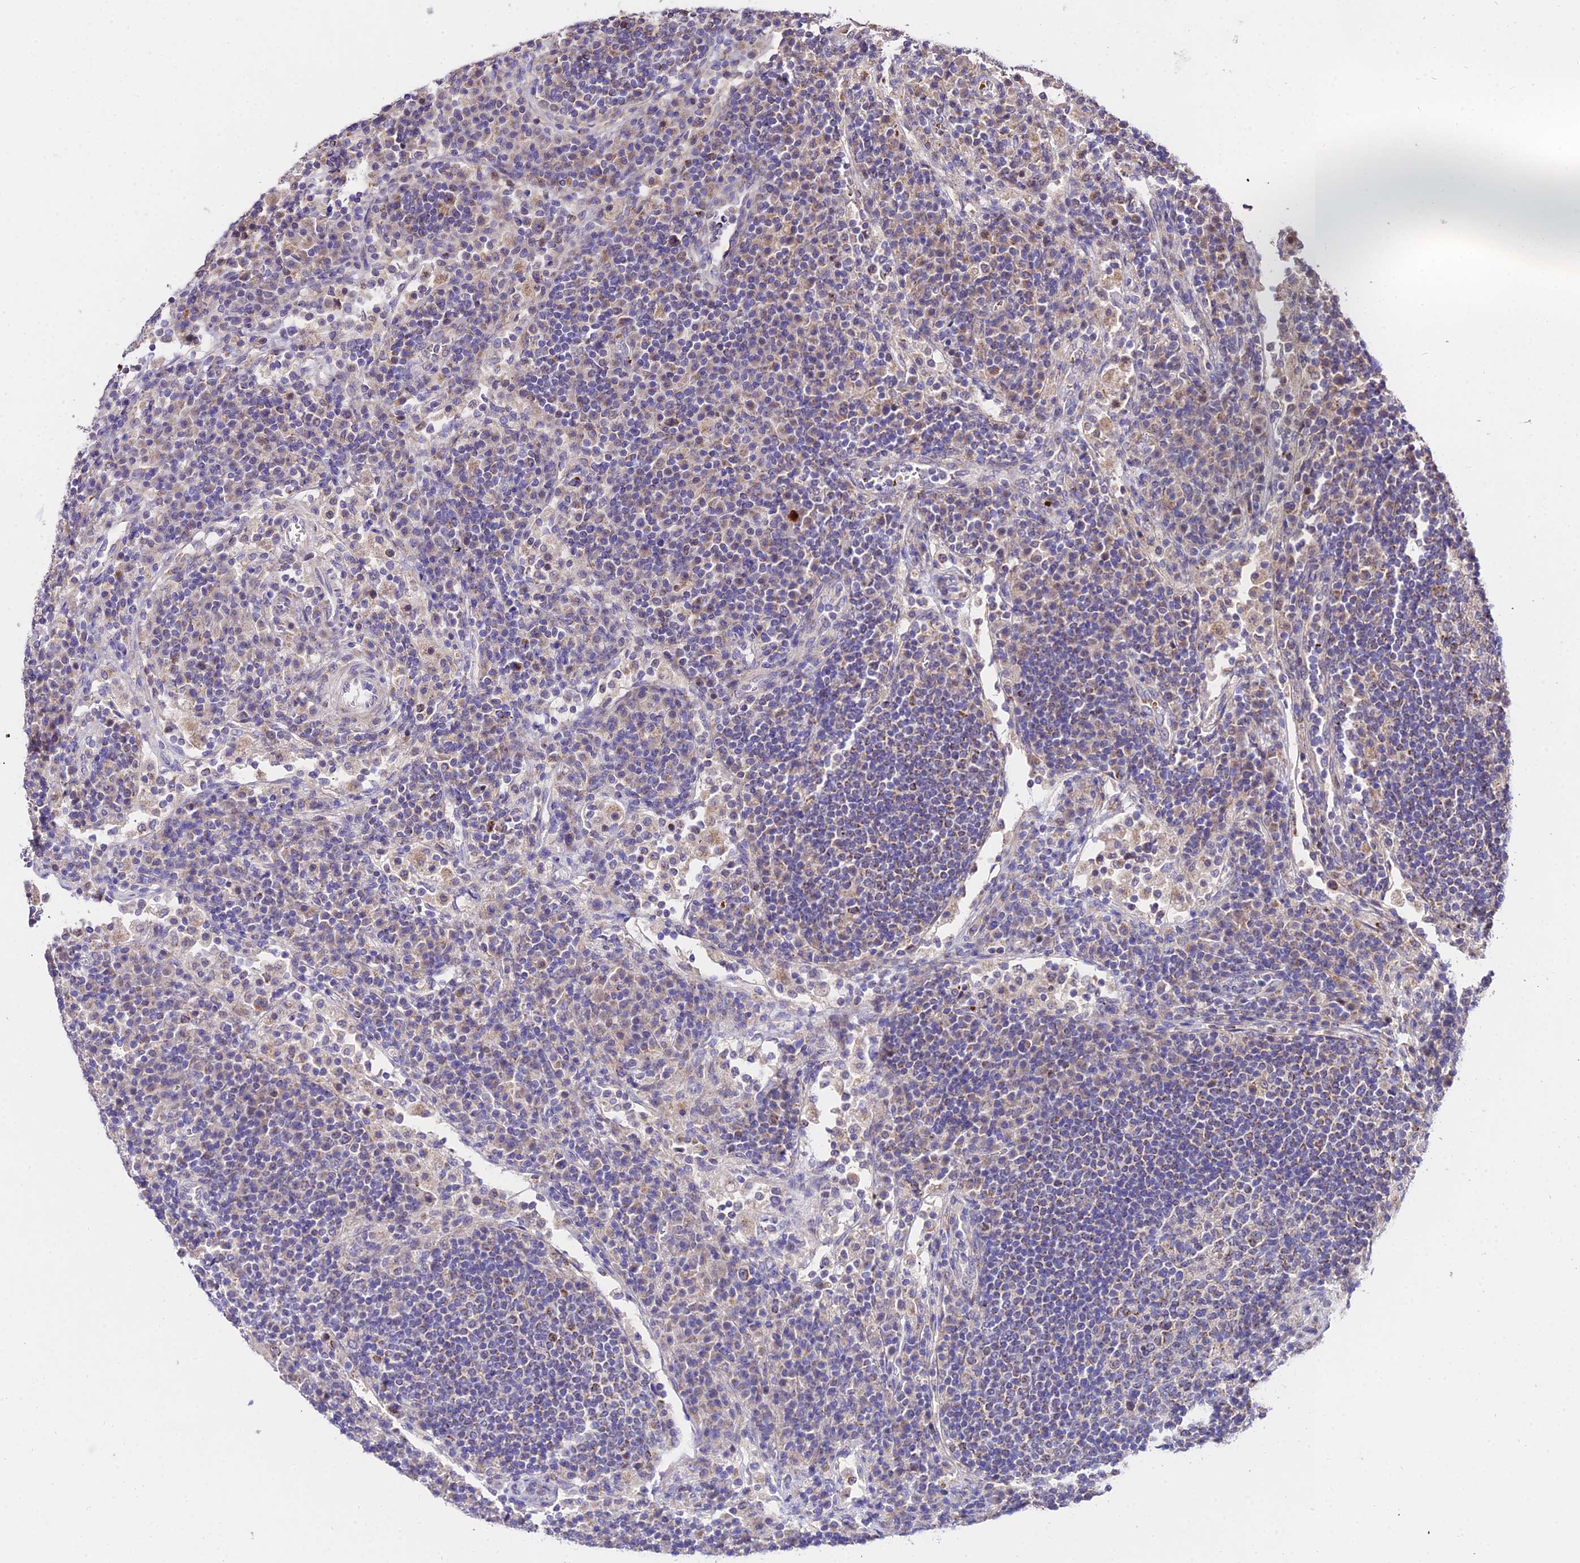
{"staining": {"intensity": "weak", "quantity": "<25%", "location": "cytoplasmic/membranous"}, "tissue": "lymph node", "cell_type": "Germinal center cells", "image_type": "normal", "snomed": [{"axis": "morphology", "description": "Normal tissue, NOS"}, {"axis": "topography", "description": "Lymph node"}], "caption": "IHC histopathology image of normal human lymph node stained for a protein (brown), which displays no positivity in germinal center cells. The staining is performed using DAB brown chromogen with nuclei counter-stained in using hematoxylin.", "gene": "WDR5B", "patient": {"sex": "female", "age": 53}}